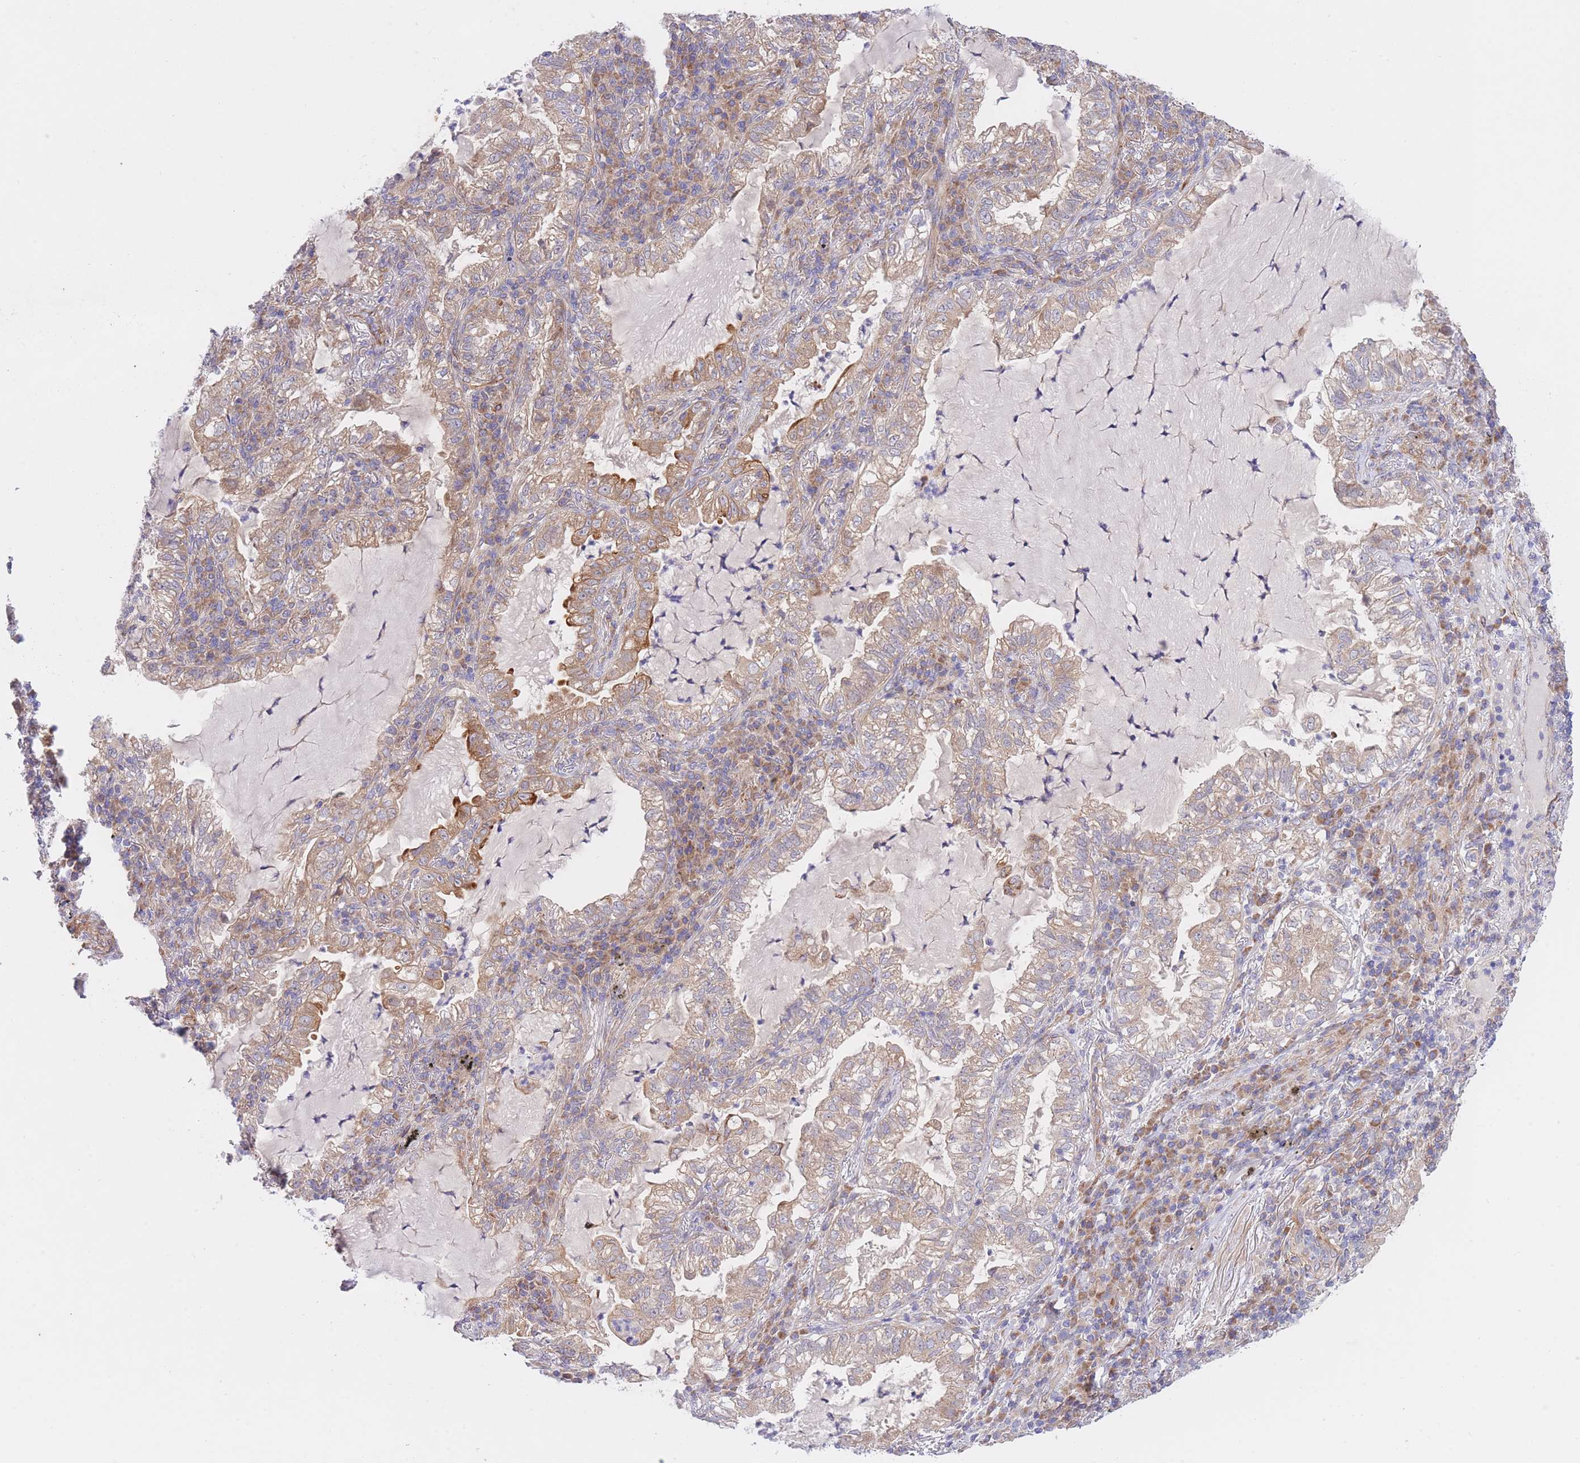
{"staining": {"intensity": "moderate", "quantity": "25%-75%", "location": "cytoplasmic/membranous"}, "tissue": "lung cancer", "cell_type": "Tumor cells", "image_type": "cancer", "snomed": [{"axis": "morphology", "description": "Adenocarcinoma, NOS"}, {"axis": "topography", "description": "Lung"}], "caption": "The immunohistochemical stain shows moderate cytoplasmic/membranous expression in tumor cells of lung cancer tissue.", "gene": "CHAC1", "patient": {"sex": "female", "age": 73}}